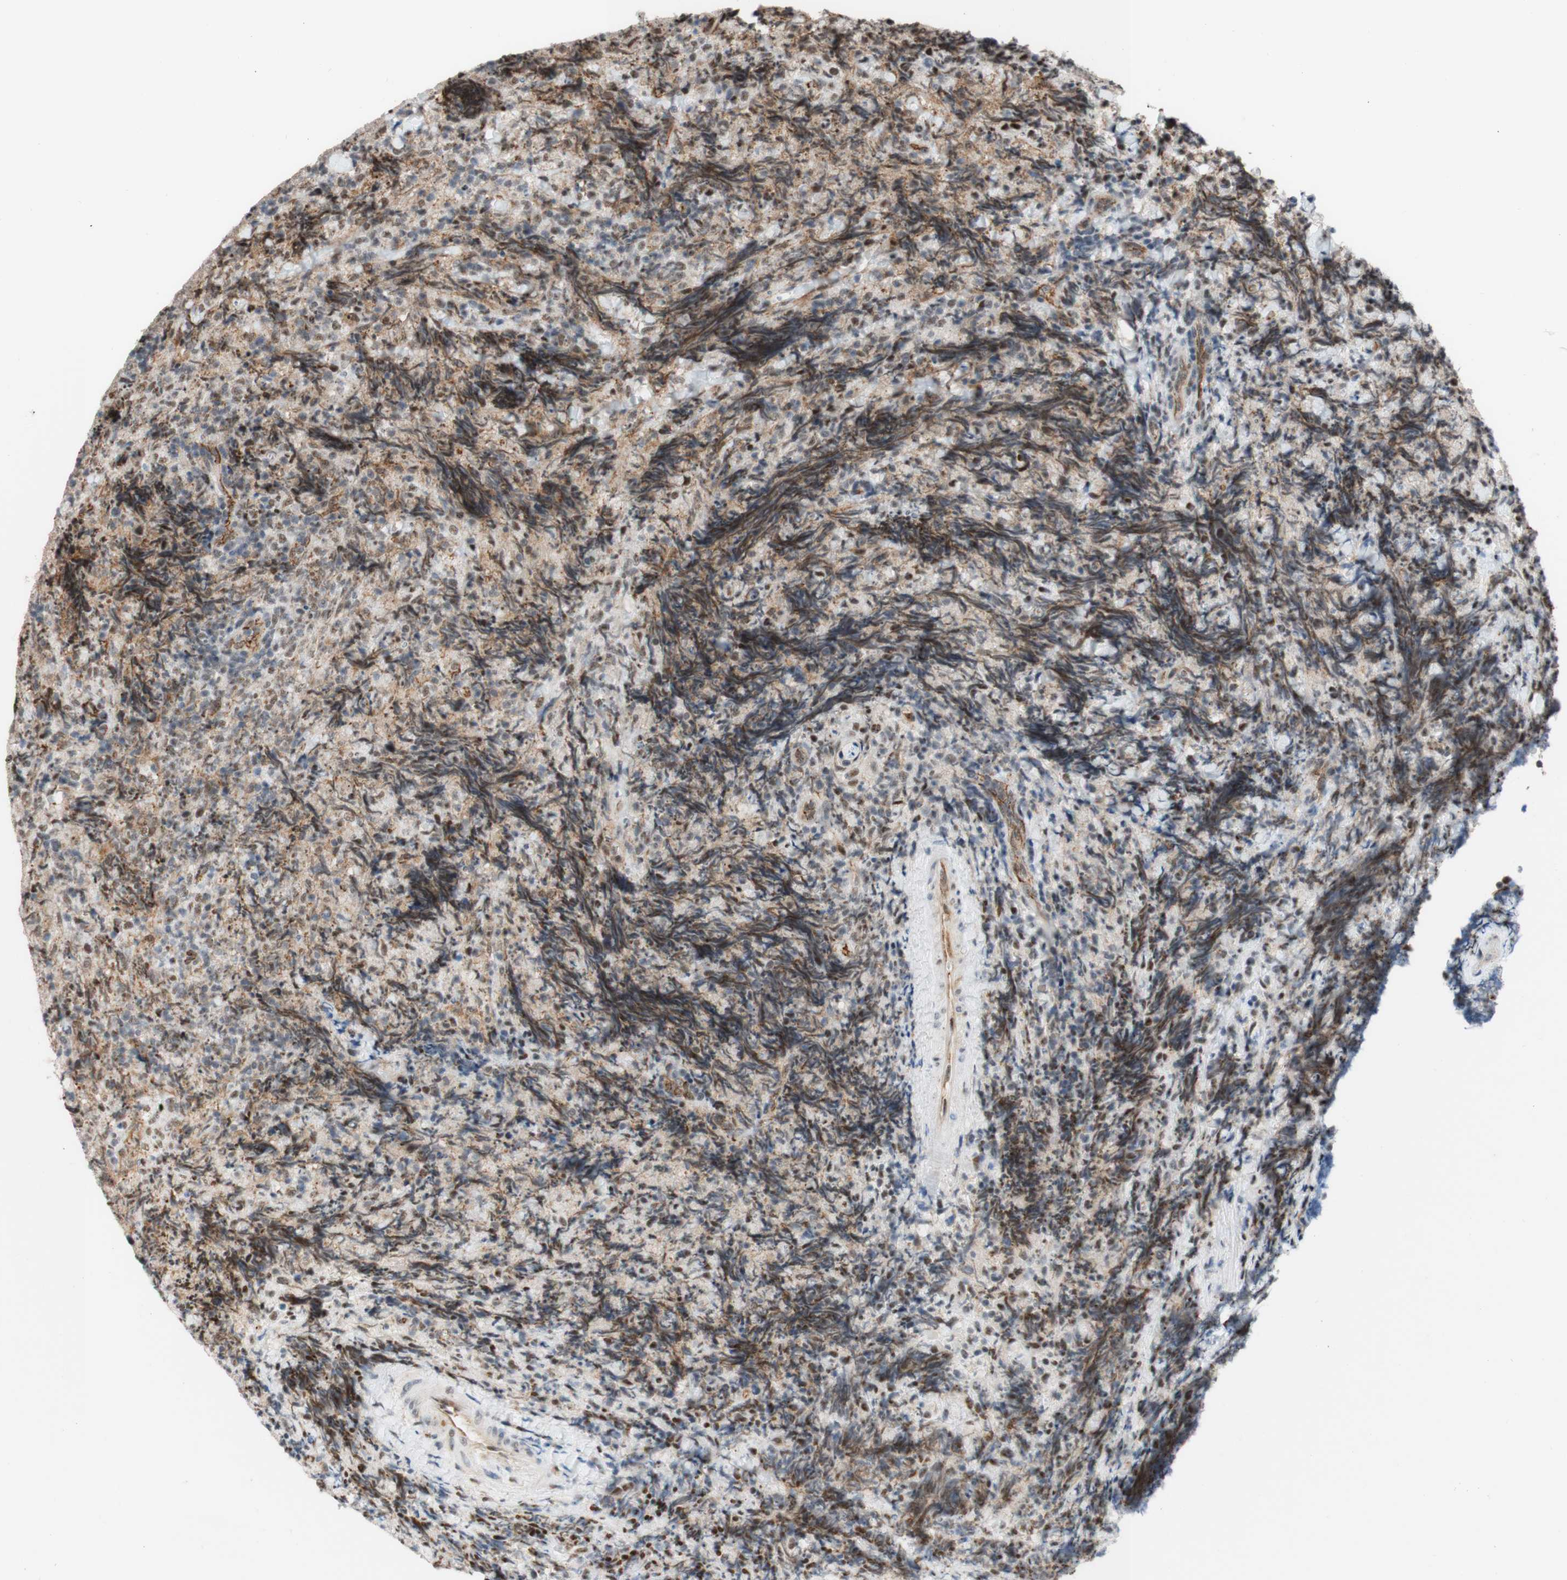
{"staining": {"intensity": "weak", "quantity": "25%-75%", "location": "nuclear"}, "tissue": "lymphoma", "cell_type": "Tumor cells", "image_type": "cancer", "snomed": [{"axis": "morphology", "description": "Malignant lymphoma, non-Hodgkin's type, High grade"}, {"axis": "topography", "description": "Tonsil"}], "caption": "High-grade malignant lymphoma, non-Hodgkin's type stained with a brown dye shows weak nuclear positive positivity in approximately 25%-75% of tumor cells.", "gene": "SAP18", "patient": {"sex": "female", "age": 36}}